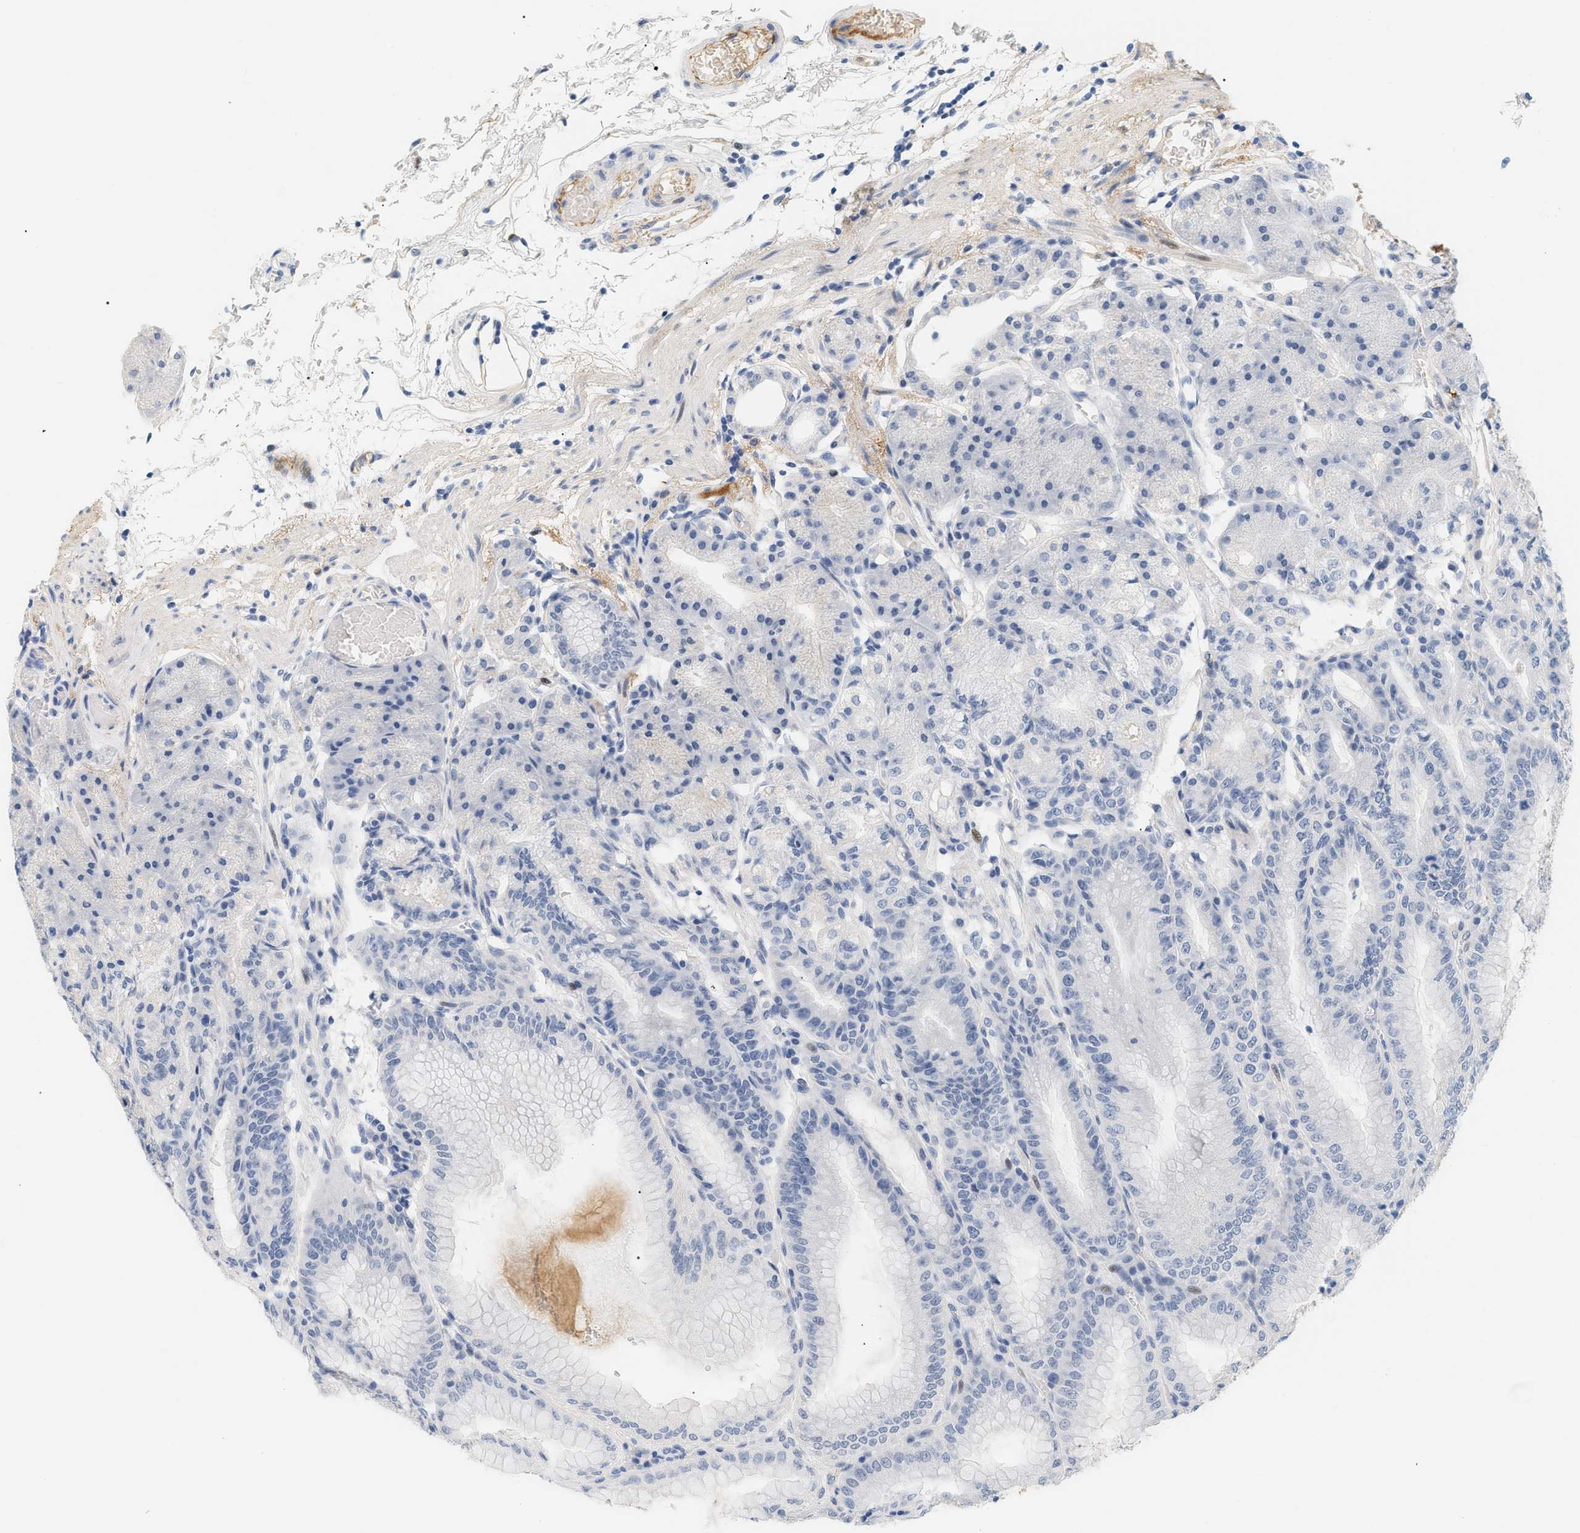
{"staining": {"intensity": "weak", "quantity": "<25%", "location": "cytoplasmic/membranous"}, "tissue": "stomach", "cell_type": "Glandular cells", "image_type": "normal", "snomed": [{"axis": "morphology", "description": "Normal tissue, NOS"}, {"axis": "topography", "description": "Stomach, lower"}], "caption": "This is an immunohistochemistry image of benign stomach. There is no staining in glandular cells.", "gene": "CFH", "patient": {"sex": "male", "age": 71}}